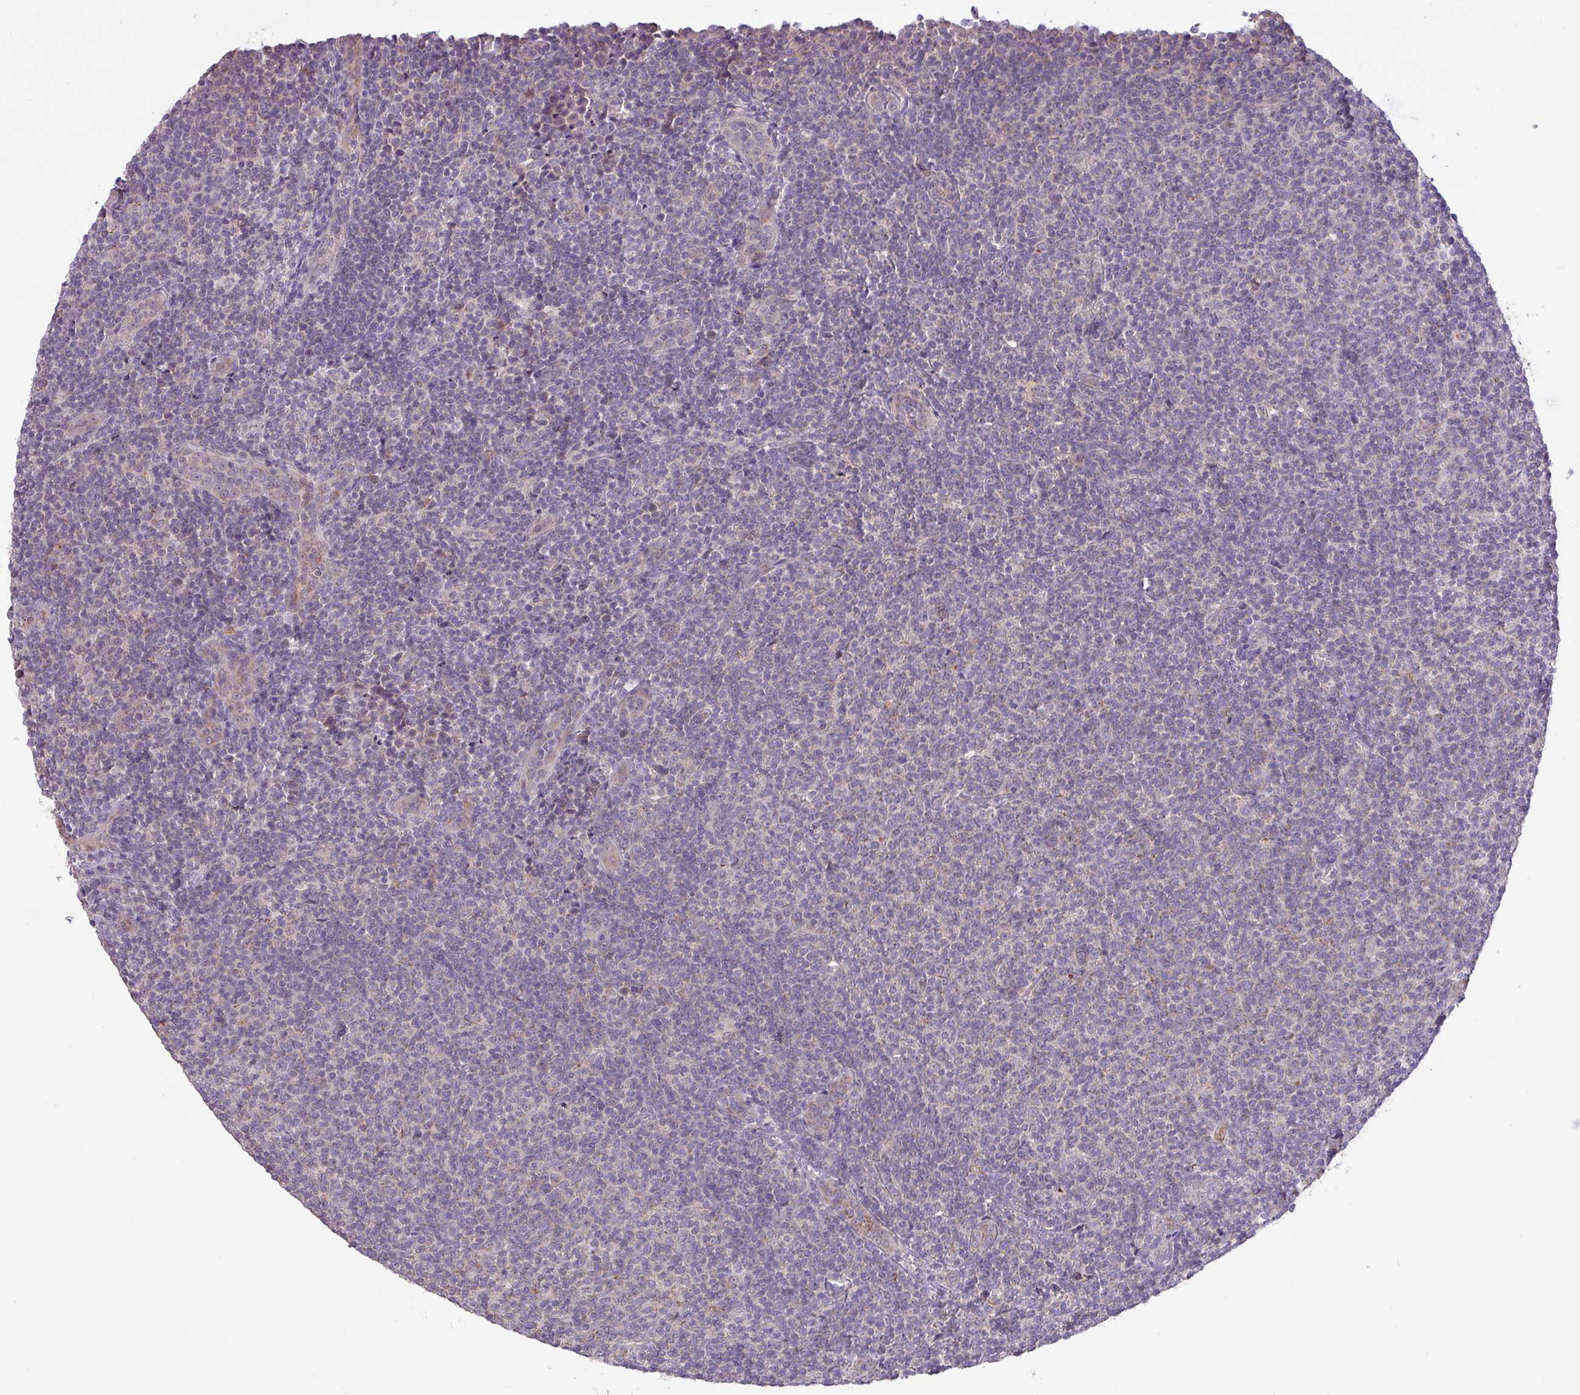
{"staining": {"intensity": "negative", "quantity": "none", "location": "none"}, "tissue": "lymphoma", "cell_type": "Tumor cells", "image_type": "cancer", "snomed": [{"axis": "morphology", "description": "Malignant lymphoma, non-Hodgkin's type, Low grade"}, {"axis": "topography", "description": "Lymph node"}], "caption": "Lymphoma was stained to show a protein in brown. There is no significant staining in tumor cells.", "gene": "GALNT12", "patient": {"sex": "male", "age": 66}}